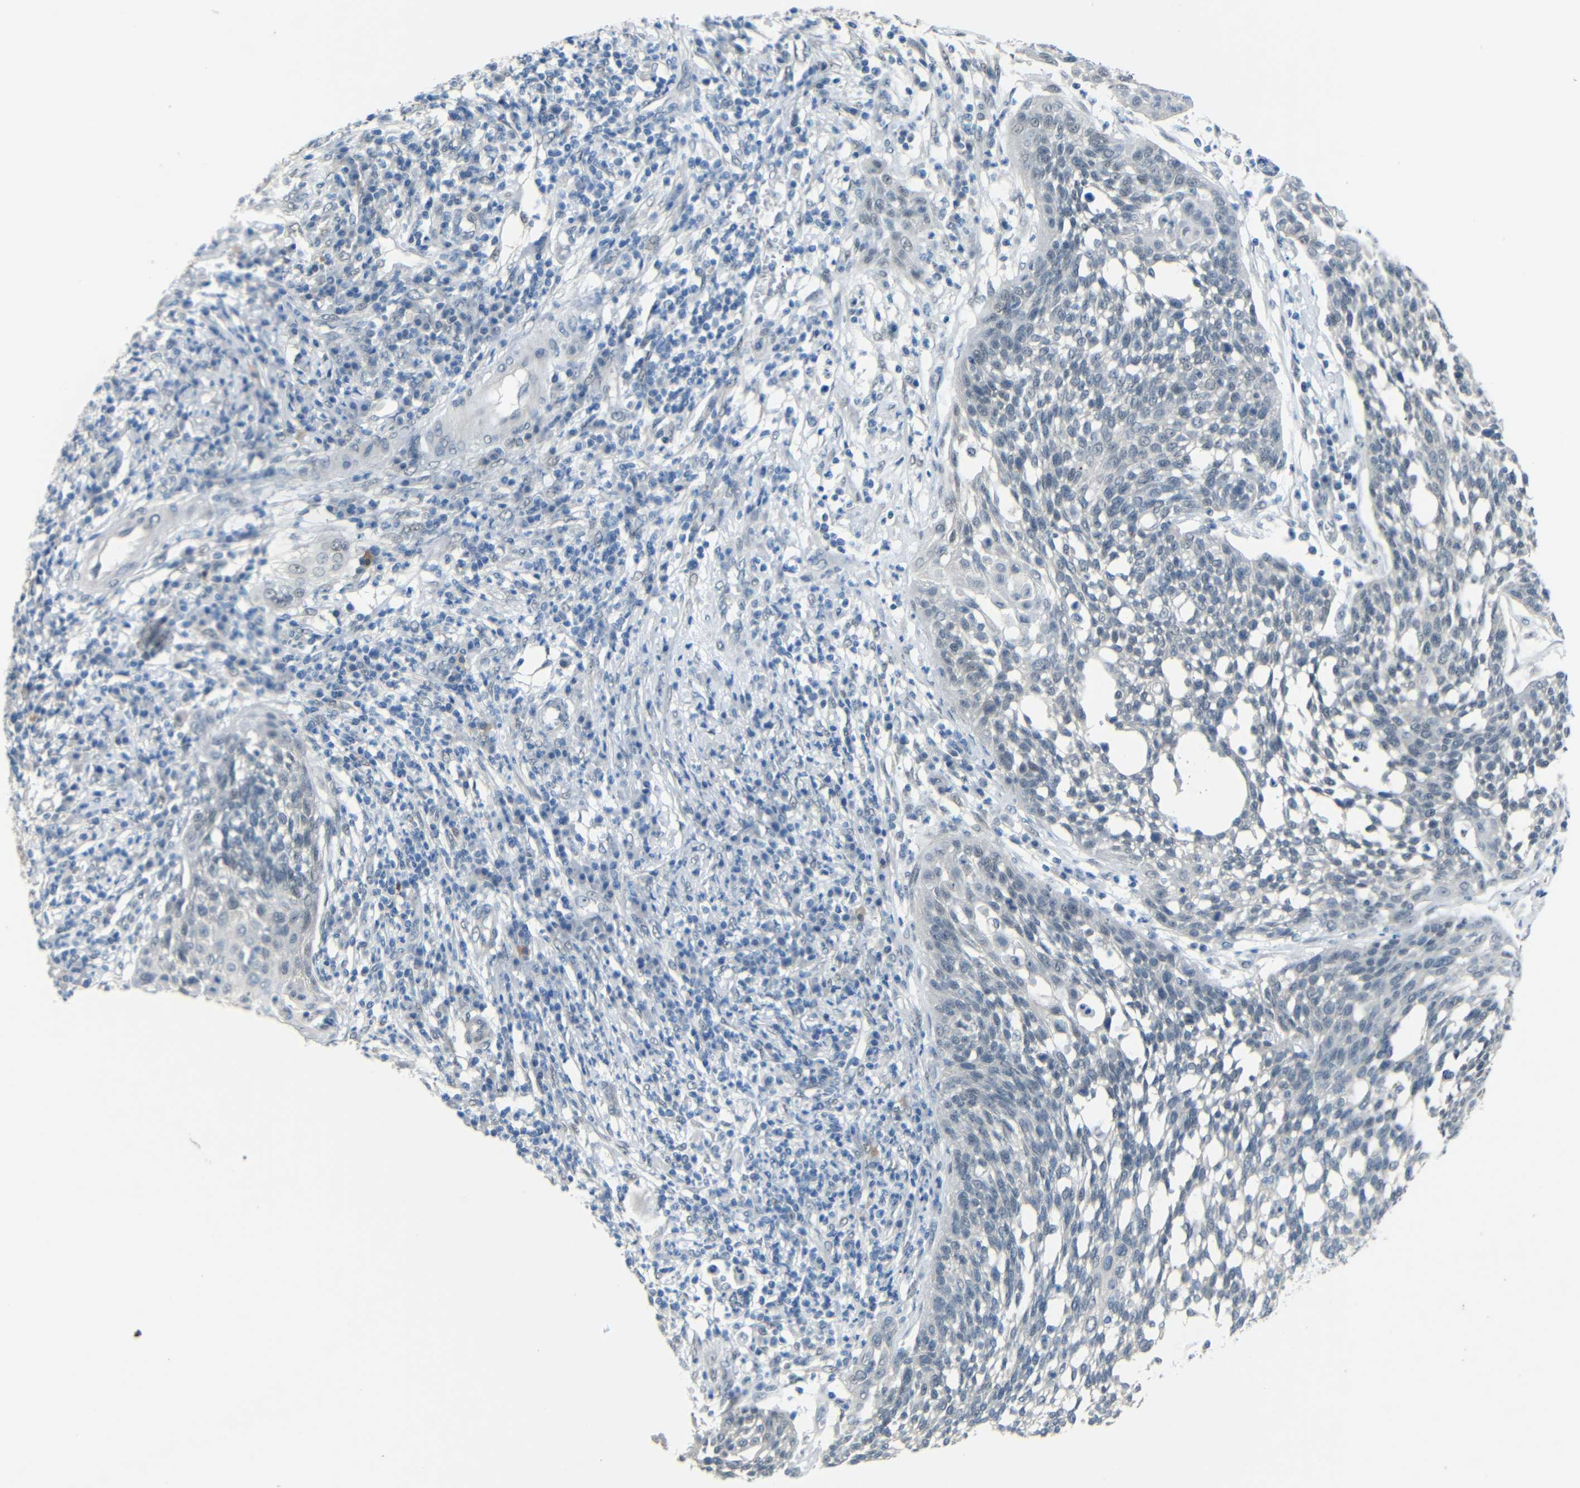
{"staining": {"intensity": "negative", "quantity": "none", "location": "none"}, "tissue": "cervical cancer", "cell_type": "Tumor cells", "image_type": "cancer", "snomed": [{"axis": "morphology", "description": "Squamous cell carcinoma, NOS"}, {"axis": "topography", "description": "Cervix"}], "caption": "High magnification brightfield microscopy of cervical cancer stained with DAB (3,3'-diaminobenzidine) (brown) and counterstained with hematoxylin (blue): tumor cells show no significant expression.", "gene": "GPR158", "patient": {"sex": "female", "age": 34}}